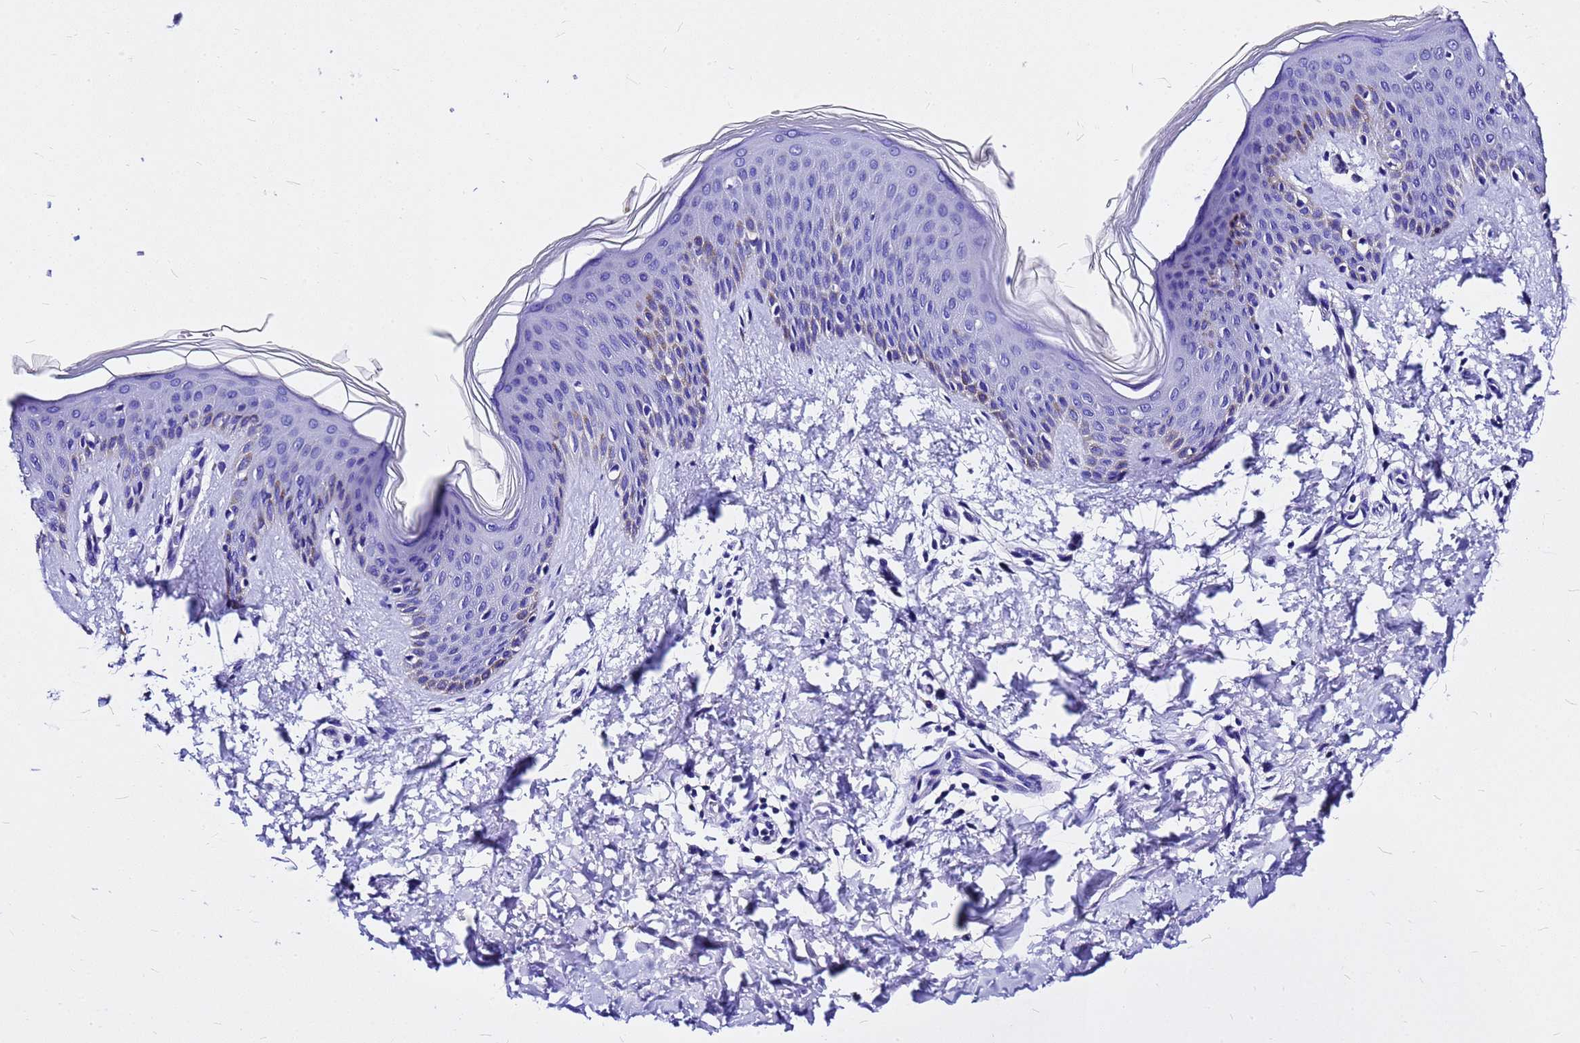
{"staining": {"intensity": "negative", "quantity": "none", "location": "none"}, "tissue": "skin", "cell_type": "Fibroblasts", "image_type": "normal", "snomed": [{"axis": "morphology", "description": "Normal tissue, NOS"}, {"axis": "topography", "description": "Skin"}], "caption": "The histopathology image exhibits no significant positivity in fibroblasts of skin. (Stains: DAB immunohistochemistry with hematoxylin counter stain, Microscopy: brightfield microscopy at high magnification).", "gene": "HERC4", "patient": {"sex": "male", "age": 36}}